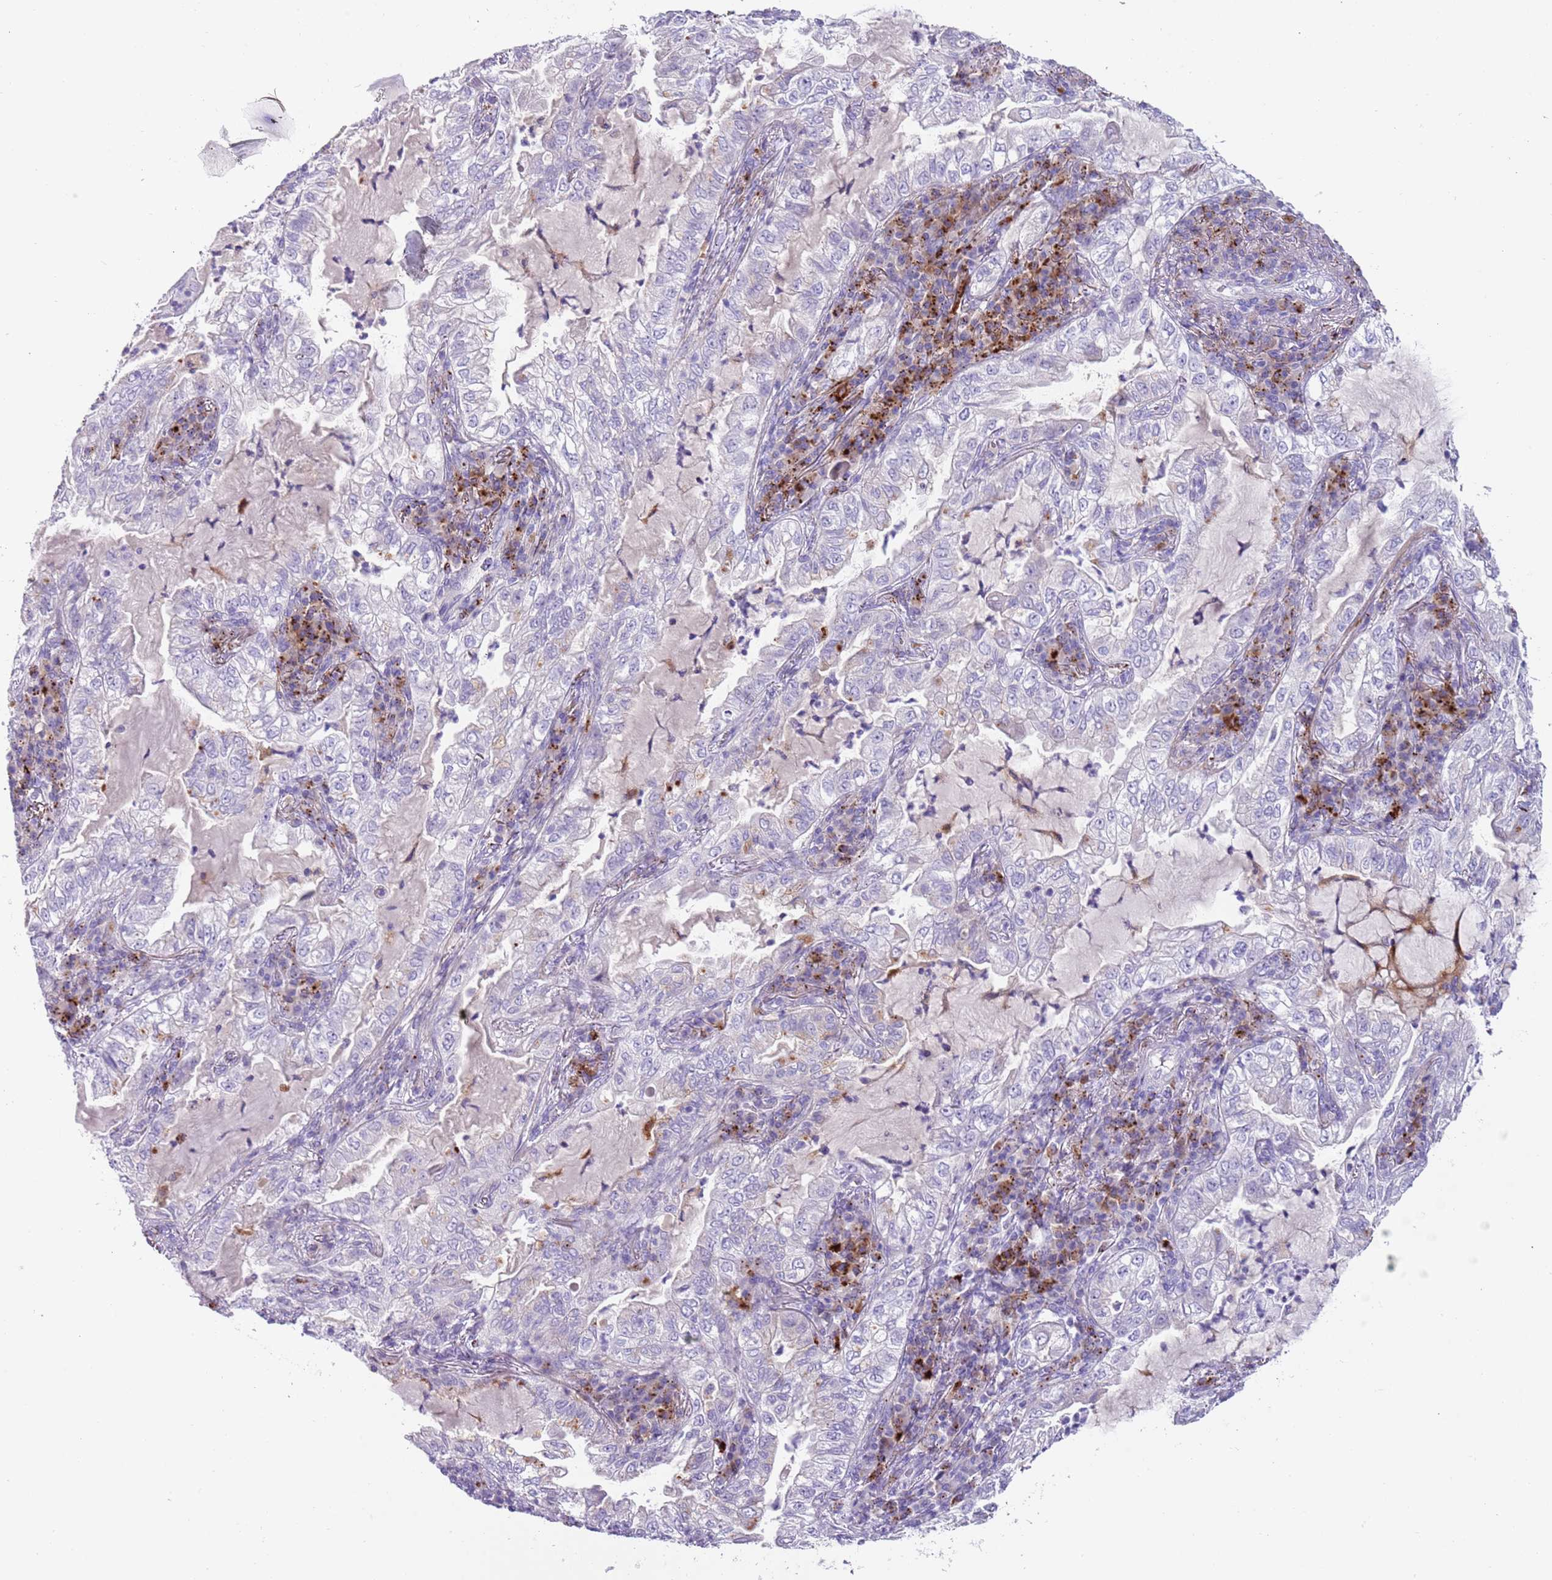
{"staining": {"intensity": "negative", "quantity": "none", "location": "none"}, "tissue": "lung cancer", "cell_type": "Tumor cells", "image_type": "cancer", "snomed": [{"axis": "morphology", "description": "Adenocarcinoma, NOS"}, {"axis": "topography", "description": "Lung"}], "caption": "There is no significant positivity in tumor cells of lung adenocarcinoma. The staining was performed using DAB (3,3'-diaminobenzidine) to visualize the protein expression in brown, while the nuclei were stained in blue with hematoxylin (Magnification: 20x).", "gene": "LRRN3", "patient": {"sex": "female", "age": 73}}